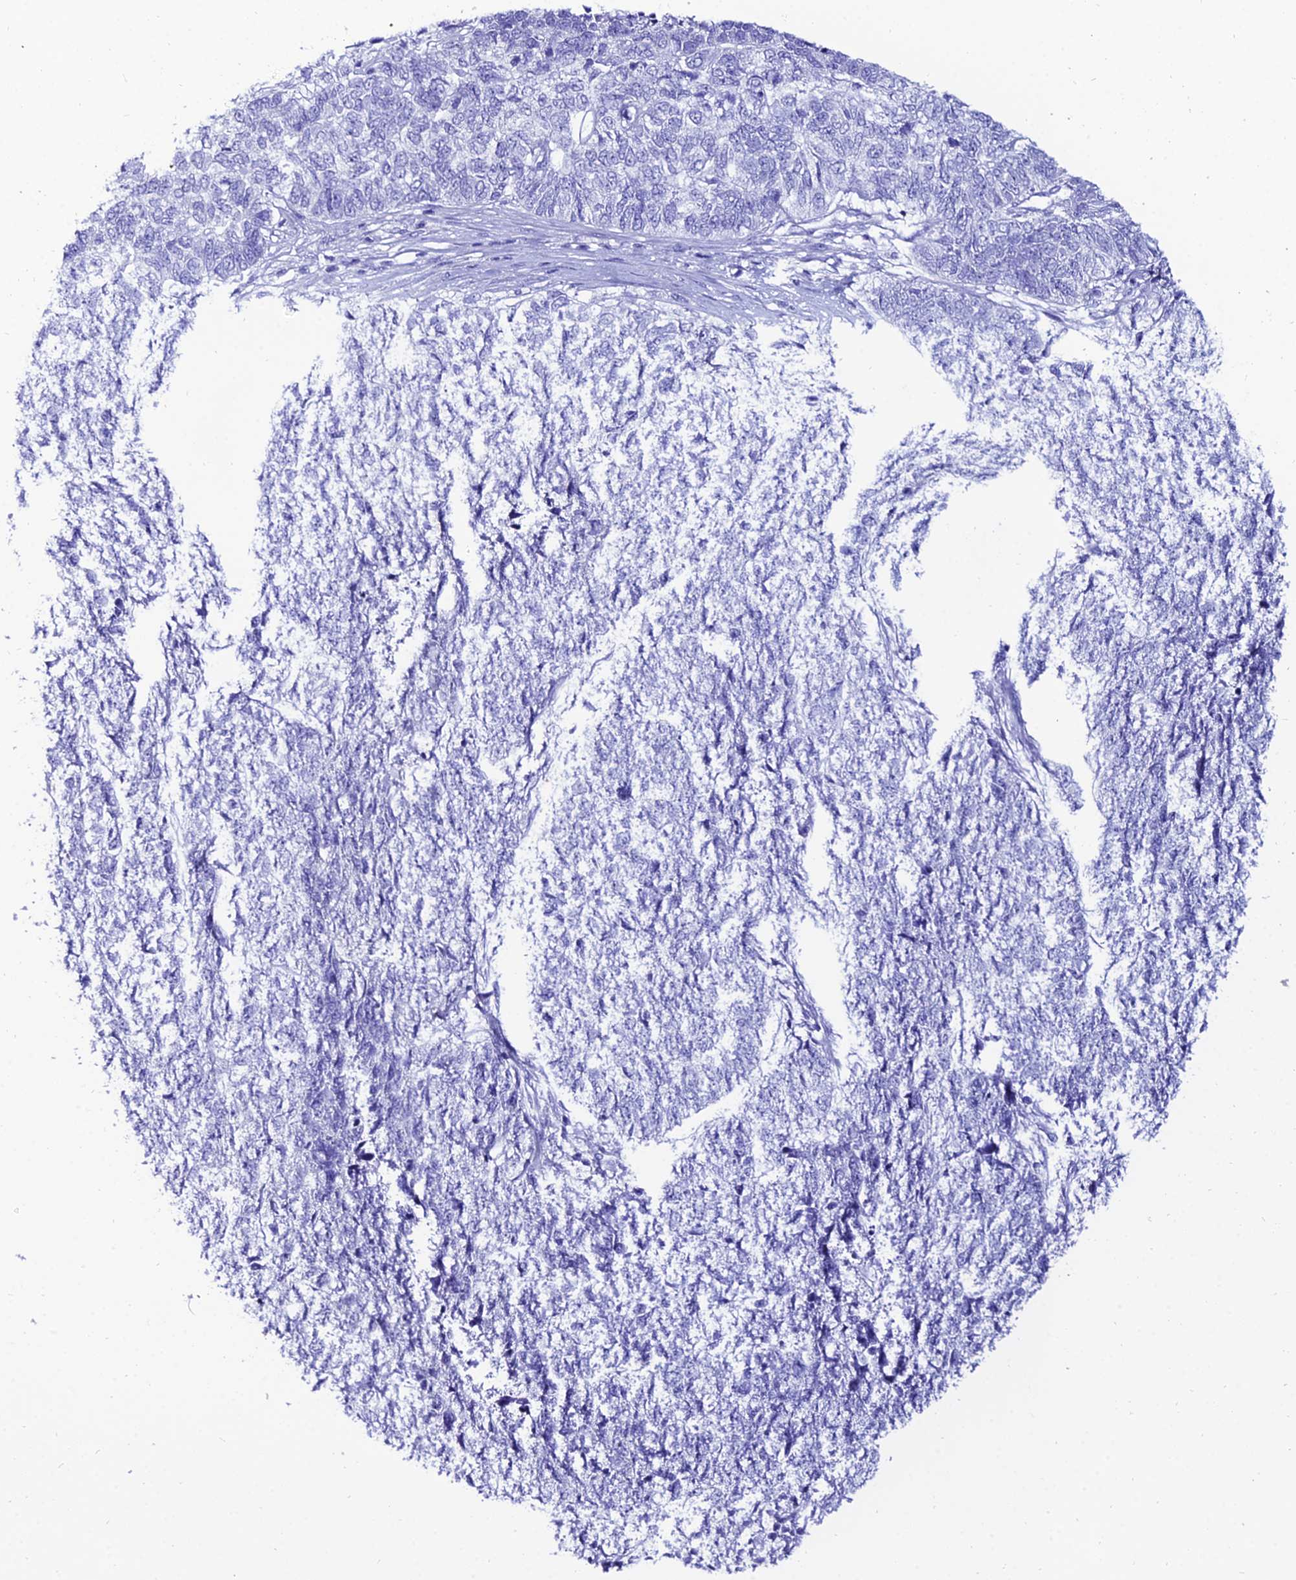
{"staining": {"intensity": "negative", "quantity": "none", "location": "none"}, "tissue": "skin cancer", "cell_type": "Tumor cells", "image_type": "cancer", "snomed": [{"axis": "morphology", "description": "Basal cell carcinoma"}, {"axis": "topography", "description": "Skin"}], "caption": "Photomicrograph shows no significant protein expression in tumor cells of basal cell carcinoma (skin).", "gene": "OR4D5", "patient": {"sex": "female", "age": 65}}